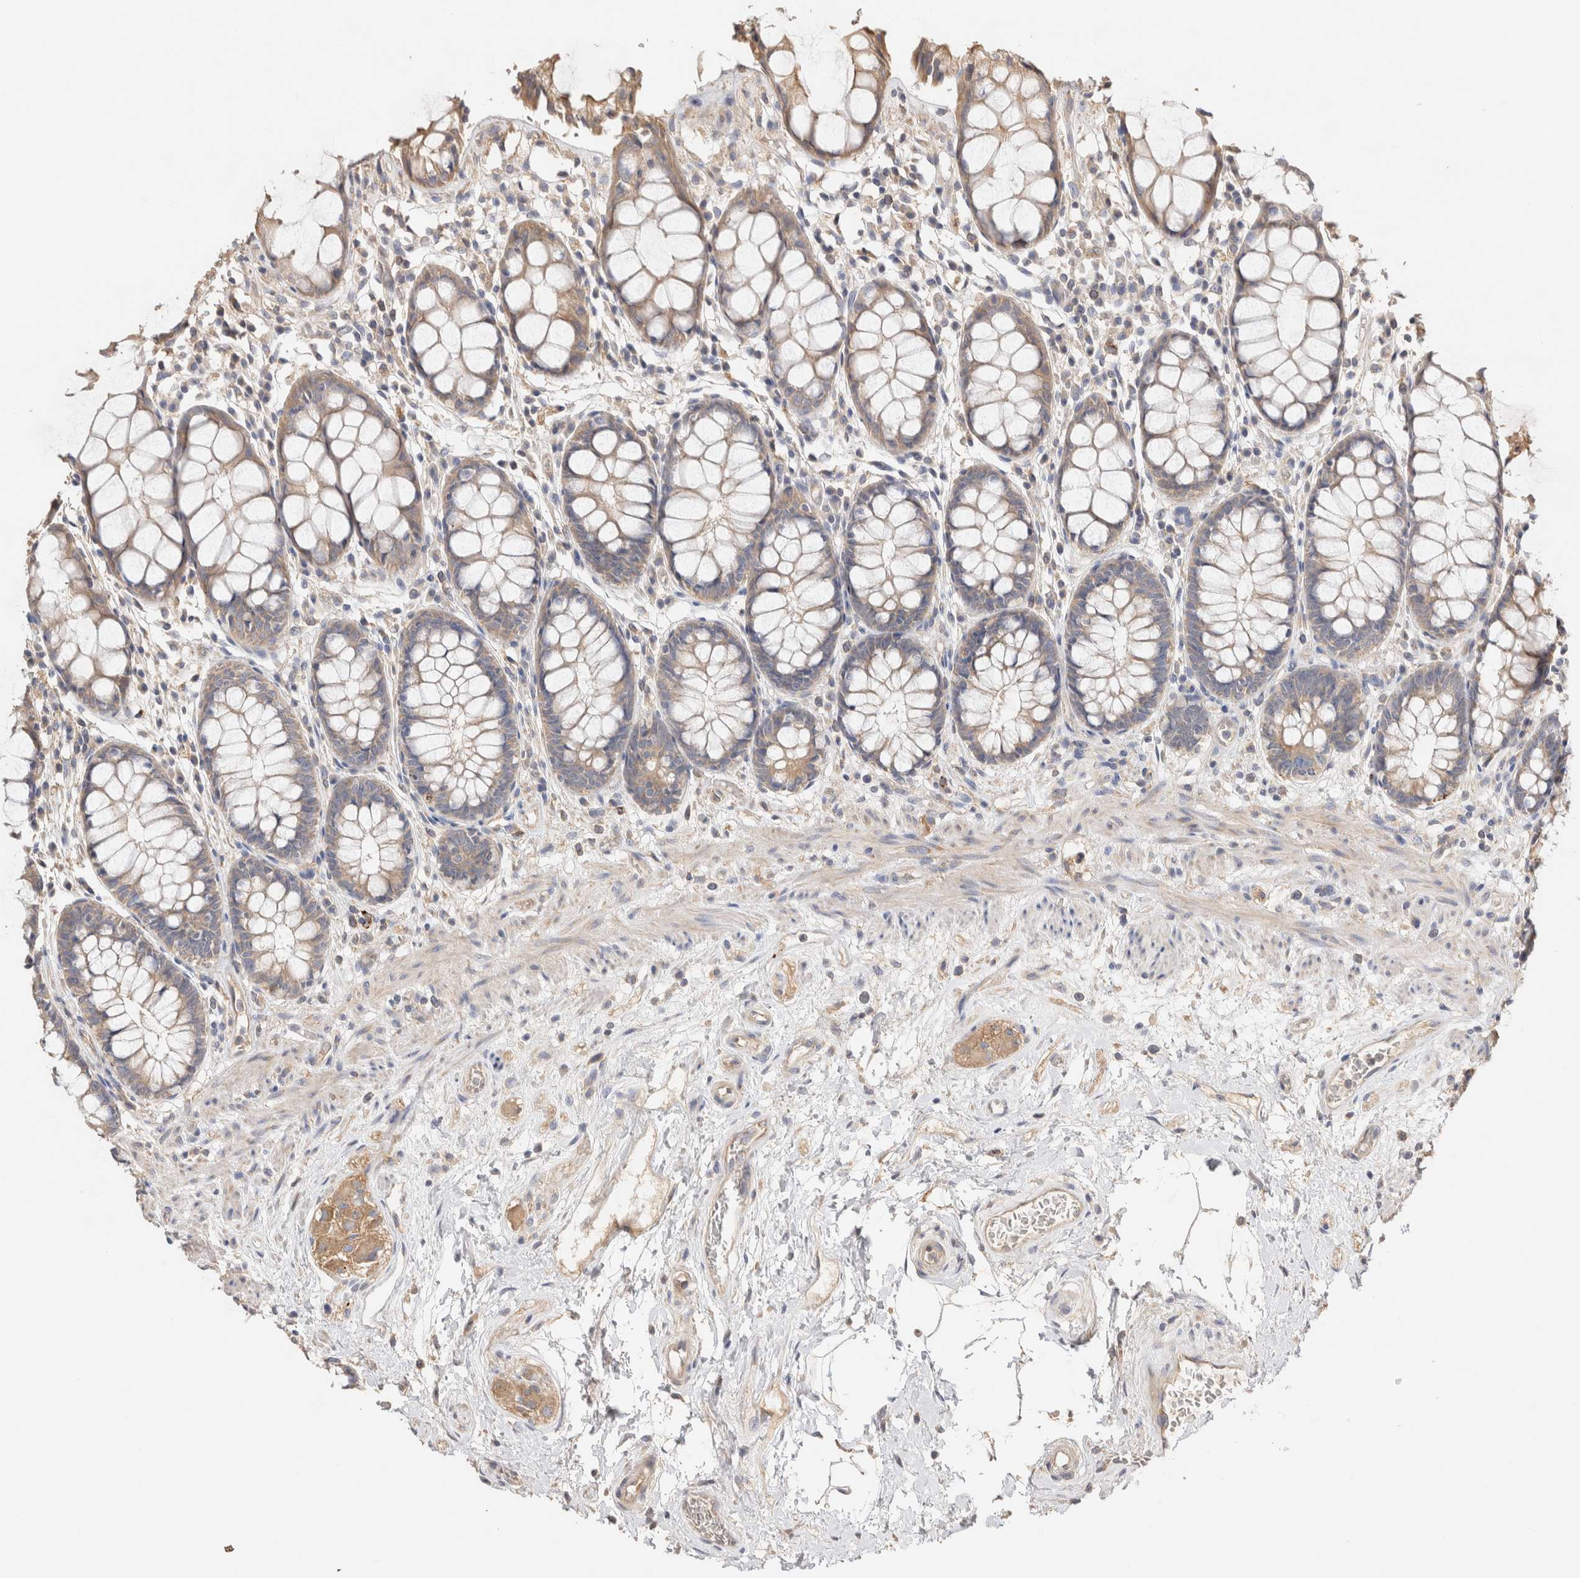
{"staining": {"intensity": "weak", "quantity": ">75%", "location": "cytoplasmic/membranous"}, "tissue": "rectum", "cell_type": "Glandular cells", "image_type": "normal", "snomed": [{"axis": "morphology", "description": "Normal tissue, NOS"}, {"axis": "topography", "description": "Rectum"}], "caption": "High-magnification brightfield microscopy of benign rectum stained with DAB (3,3'-diaminobenzidine) (brown) and counterstained with hematoxylin (blue). glandular cells exhibit weak cytoplasmic/membranous positivity is identified in about>75% of cells. (Stains: DAB in brown, nuclei in blue, Microscopy: brightfield microscopy at high magnification).", "gene": "B3GNTL1", "patient": {"sex": "male", "age": 64}}